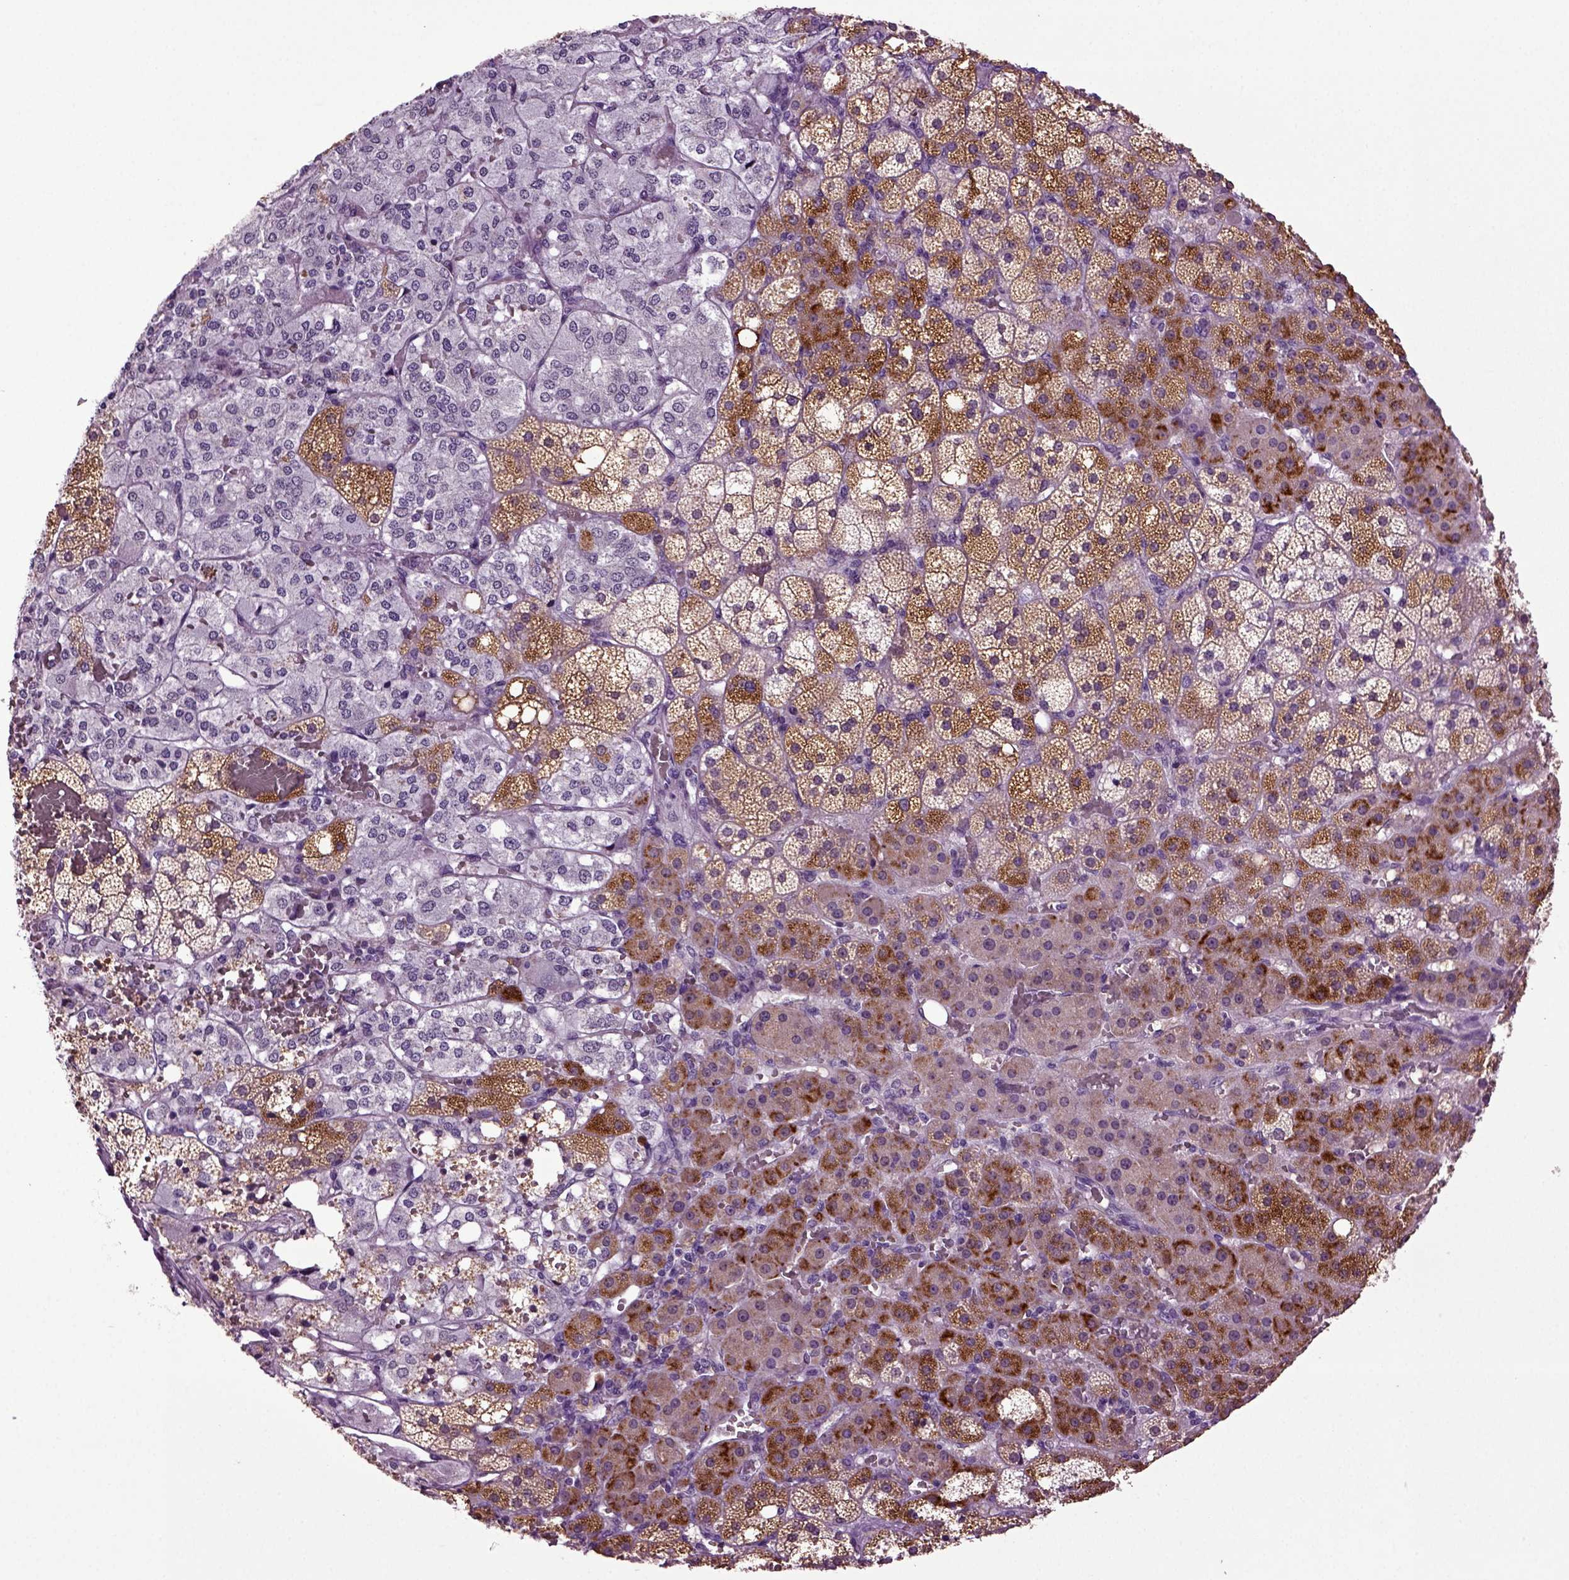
{"staining": {"intensity": "strong", "quantity": "25%-75%", "location": "cytoplasmic/membranous"}, "tissue": "adrenal gland", "cell_type": "Glandular cells", "image_type": "normal", "snomed": [{"axis": "morphology", "description": "Normal tissue, NOS"}, {"axis": "topography", "description": "Adrenal gland"}], "caption": "A photomicrograph showing strong cytoplasmic/membranous expression in approximately 25%-75% of glandular cells in benign adrenal gland, as visualized by brown immunohistochemical staining.", "gene": "FGF11", "patient": {"sex": "male", "age": 53}}